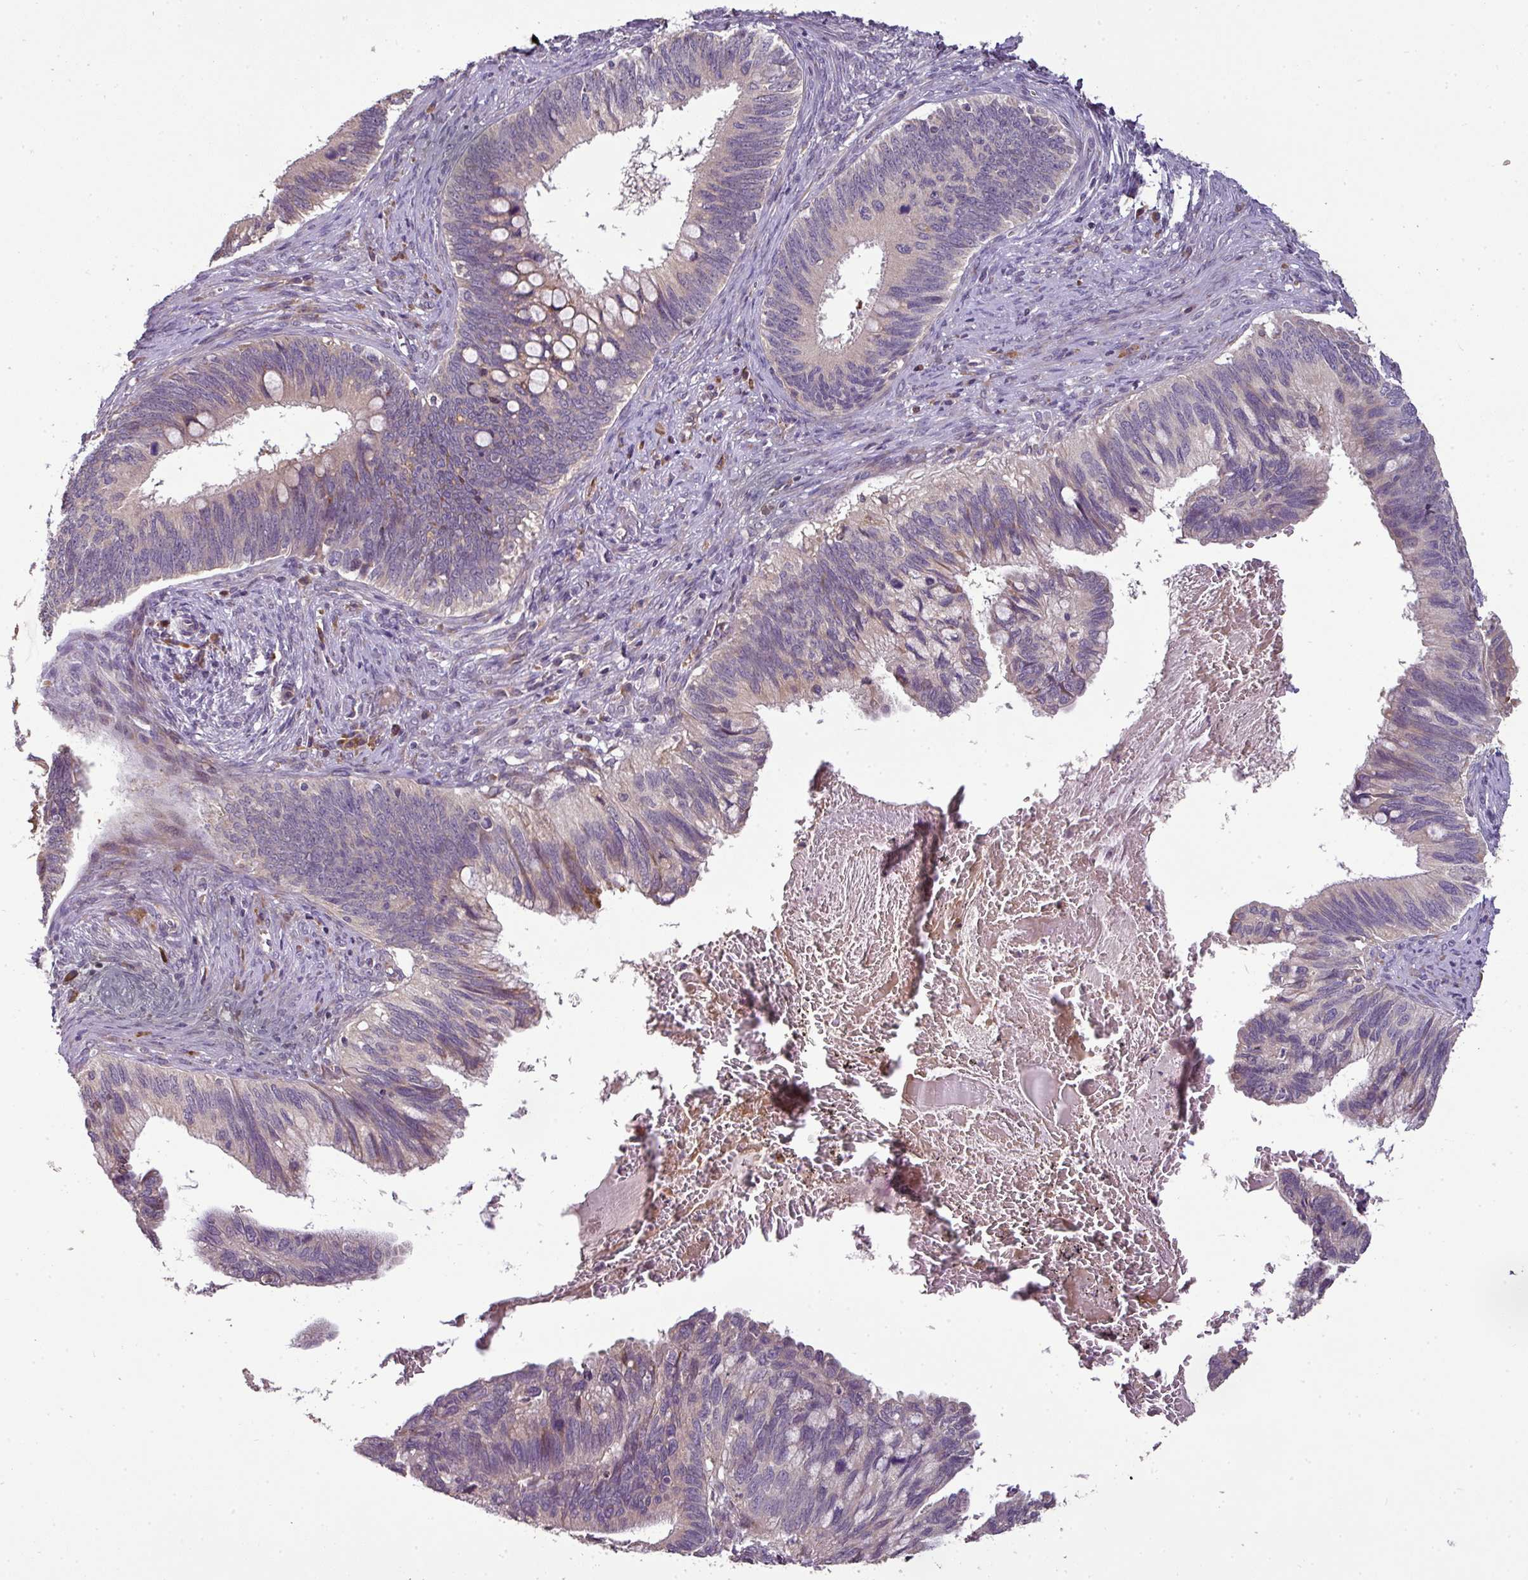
{"staining": {"intensity": "weak", "quantity": "<25%", "location": "cytoplasmic/membranous"}, "tissue": "cervical cancer", "cell_type": "Tumor cells", "image_type": "cancer", "snomed": [{"axis": "morphology", "description": "Adenocarcinoma, NOS"}, {"axis": "topography", "description": "Cervix"}], "caption": "High magnification brightfield microscopy of cervical cancer (adenocarcinoma) stained with DAB (3,3'-diaminobenzidine) (brown) and counterstained with hematoxylin (blue): tumor cells show no significant positivity. (Brightfield microscopy of DAB IHC at high magnification).", "gene": "SPCS3", "patient": {"sex": "female", "age": 42}}